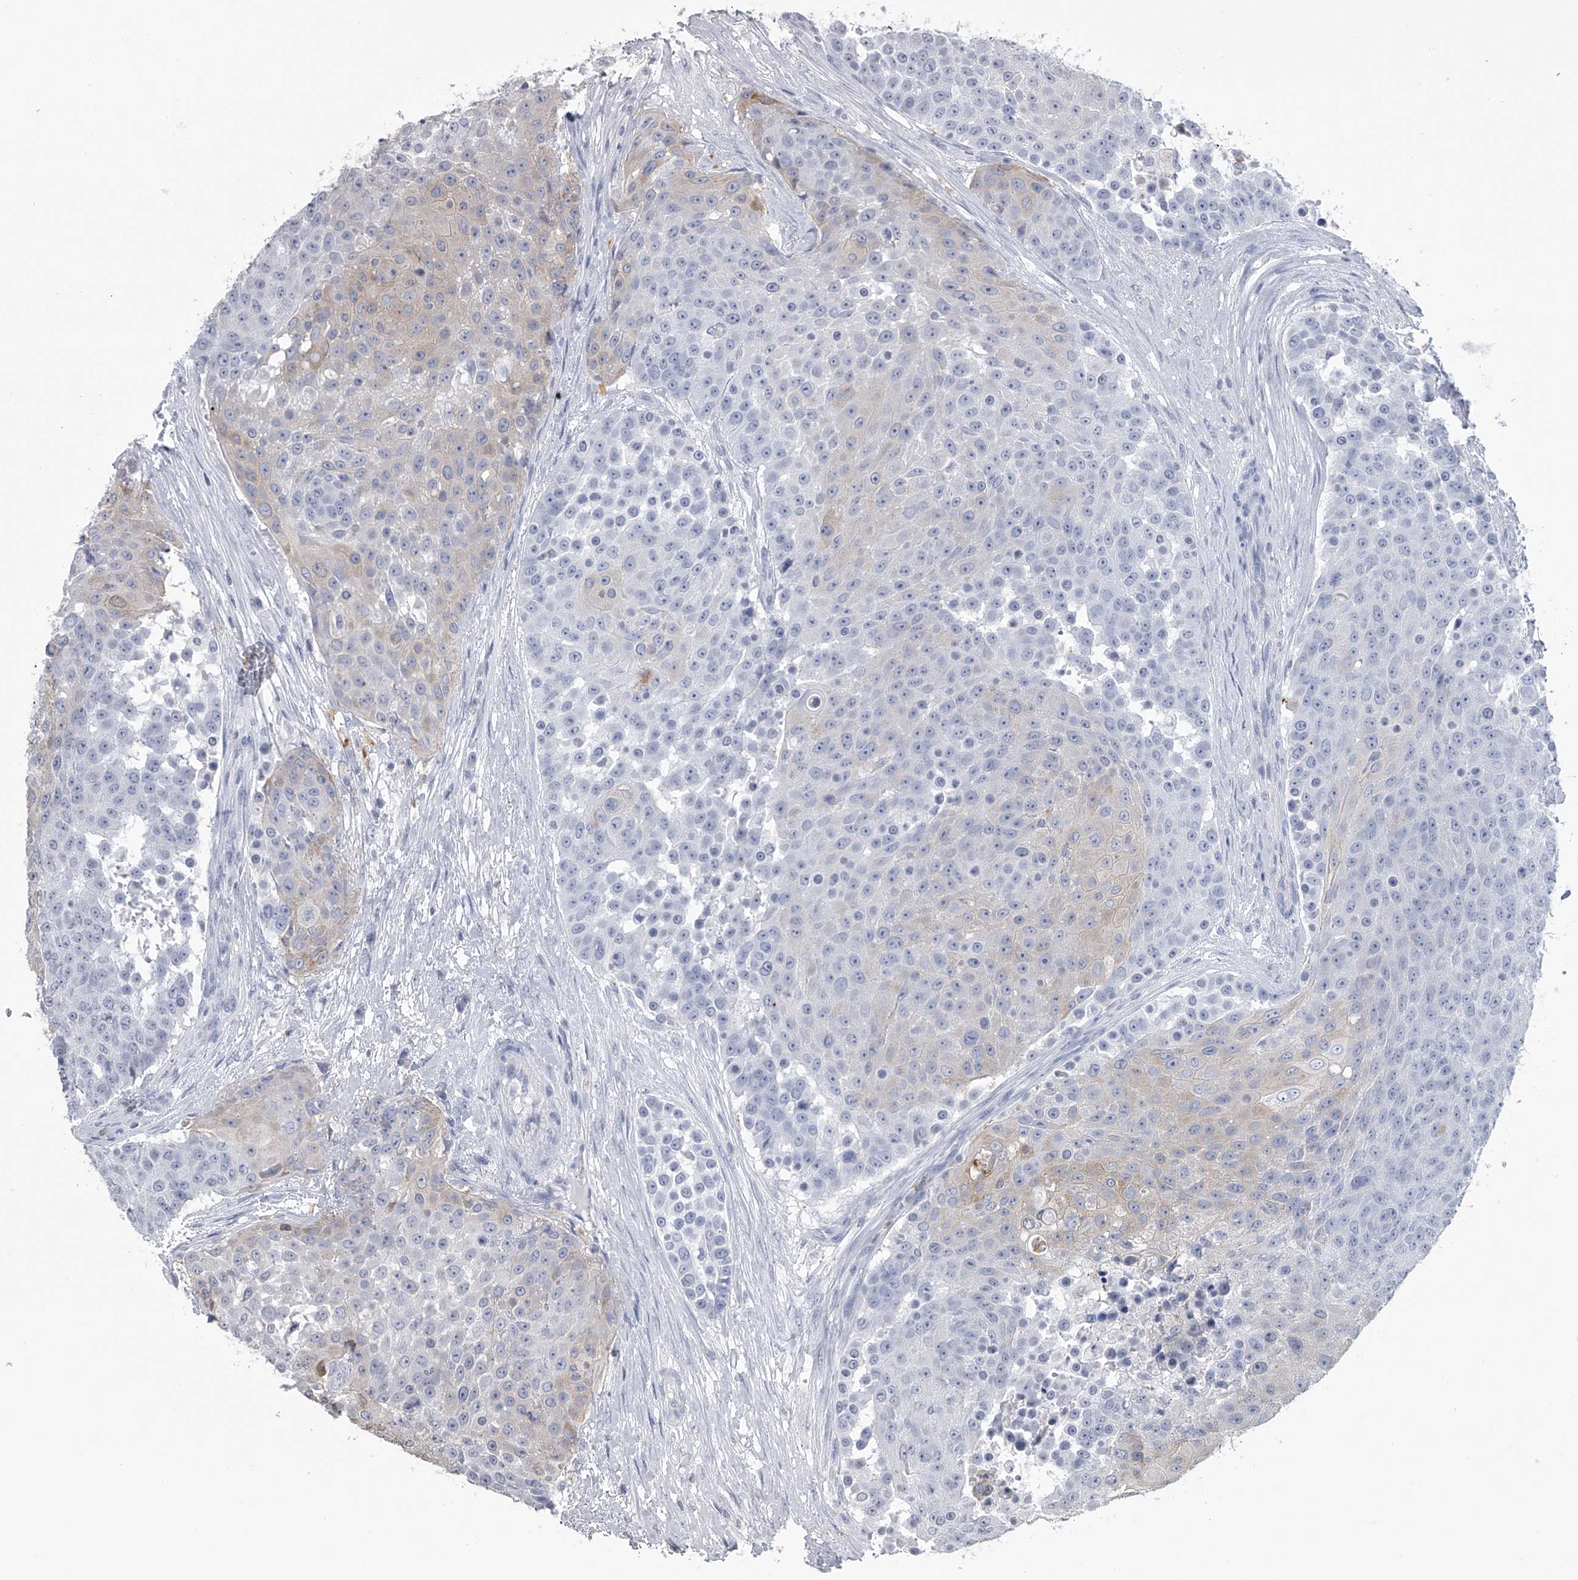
{"staining": {"intensity": "weak", "quantity": "25%-75%", "location": "cytoplasmic/membranous"}, "tissue": "urothelial cancer", "cell_type": "Tumor cells", "image_type": "cancer", "snomed": [{"axis": "morphology", "description": "Urothelial carcinoma, High grade"}, {"axis": "topography", "description": "Urinary bladder"}], "caption": "The immunohistochemical stain highlights weak cytoplasmic/membranous expression in tumor cells of high-grade urothelial carcinoma tissue.", "gene": "TASP1", "patient": {"sex": "female", "age": 63}}